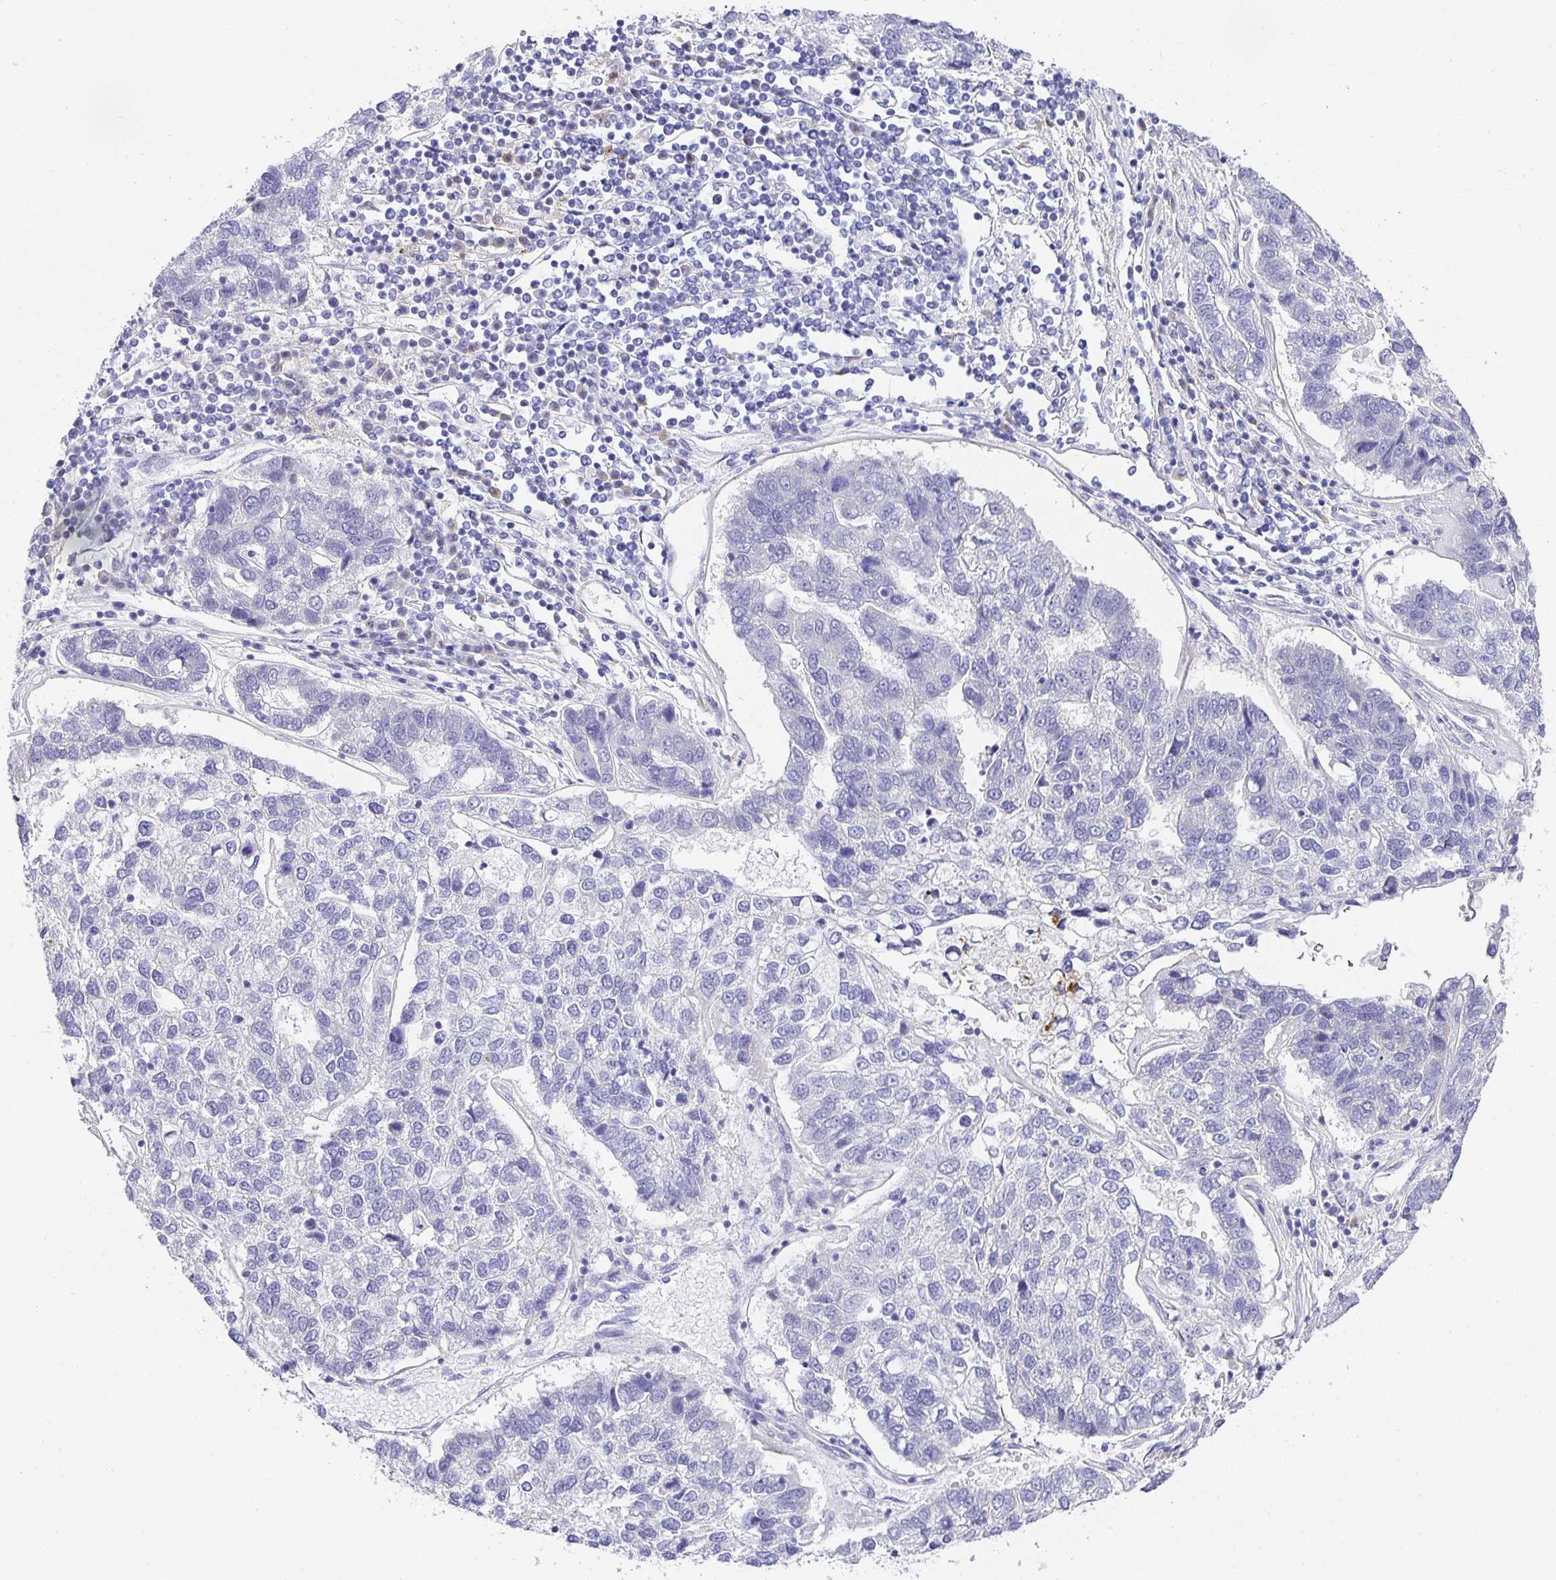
{"staining": {"intensity": "negative", "quantity": "none", "location": "none"}, "tissue": "pancreatic cancer", "cell_type": "Tumor cells", "image_type": "cancer", "snomed": [{"axis": "morphology", "description": "Adenocarcinoma, NOS"}, {"axis": "topography", "description": "Pancreas"}], "caption": "This is an immunohistochemistry histopathology image of pancreatic adenocarcinoma. There is no positivity in tumor cells.", "gene": "OPALIN", "patient": {"sex": "female", "age": 61}}